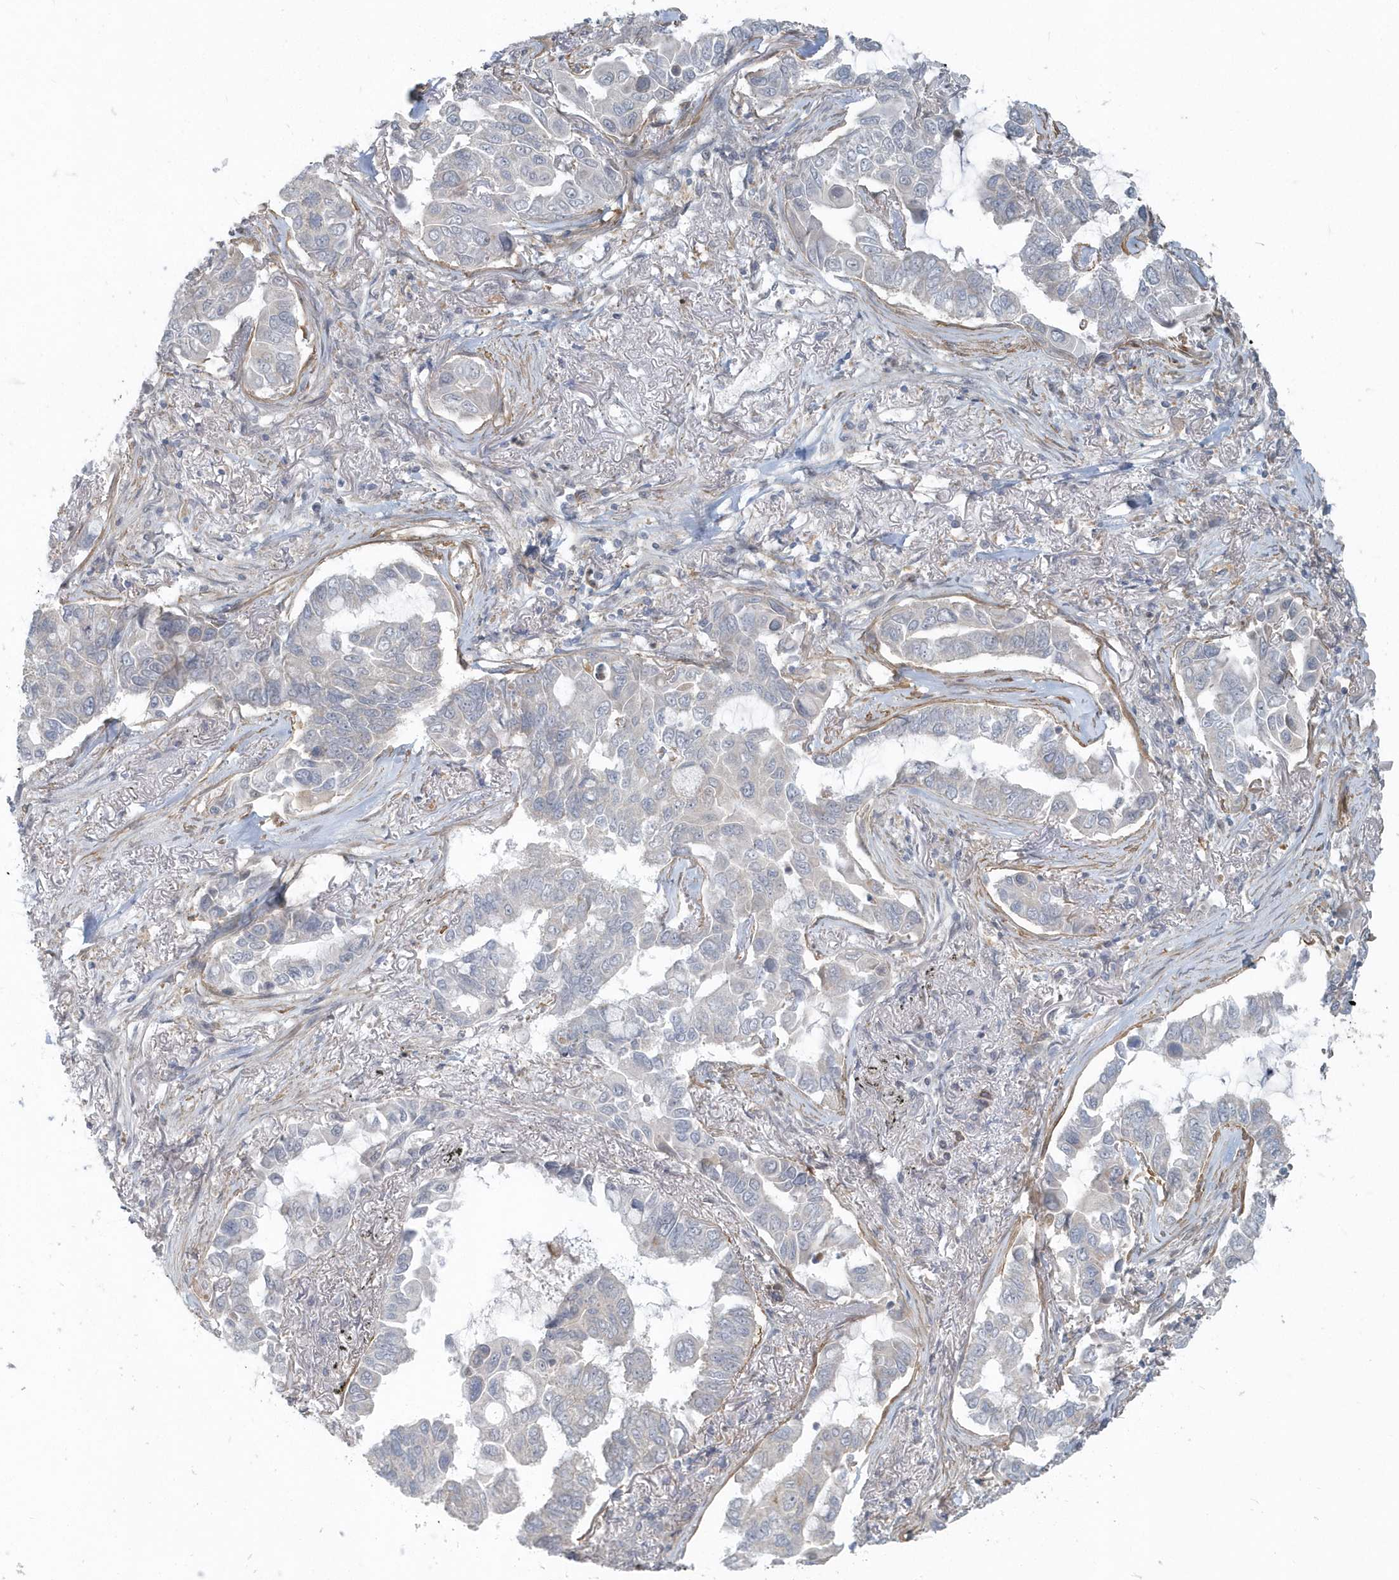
{"staining": {"intensity": "negative", "quantity": "none", "location": "none"}, "tissue": "lung cancer", "cell_type": "Tumor cells", "image_type": "cancer", "snomed": [{"axis": "morphology", "description": "Adenocarcinoma, NOS"}, {"axis": "topography", "description": "Lung"}], "caption": "Tumor cells show no significant protein expression in lung cancer (adenocarcinoma).", "gene": "NAPB", "patient": {"sex": "male", "age": 64}}